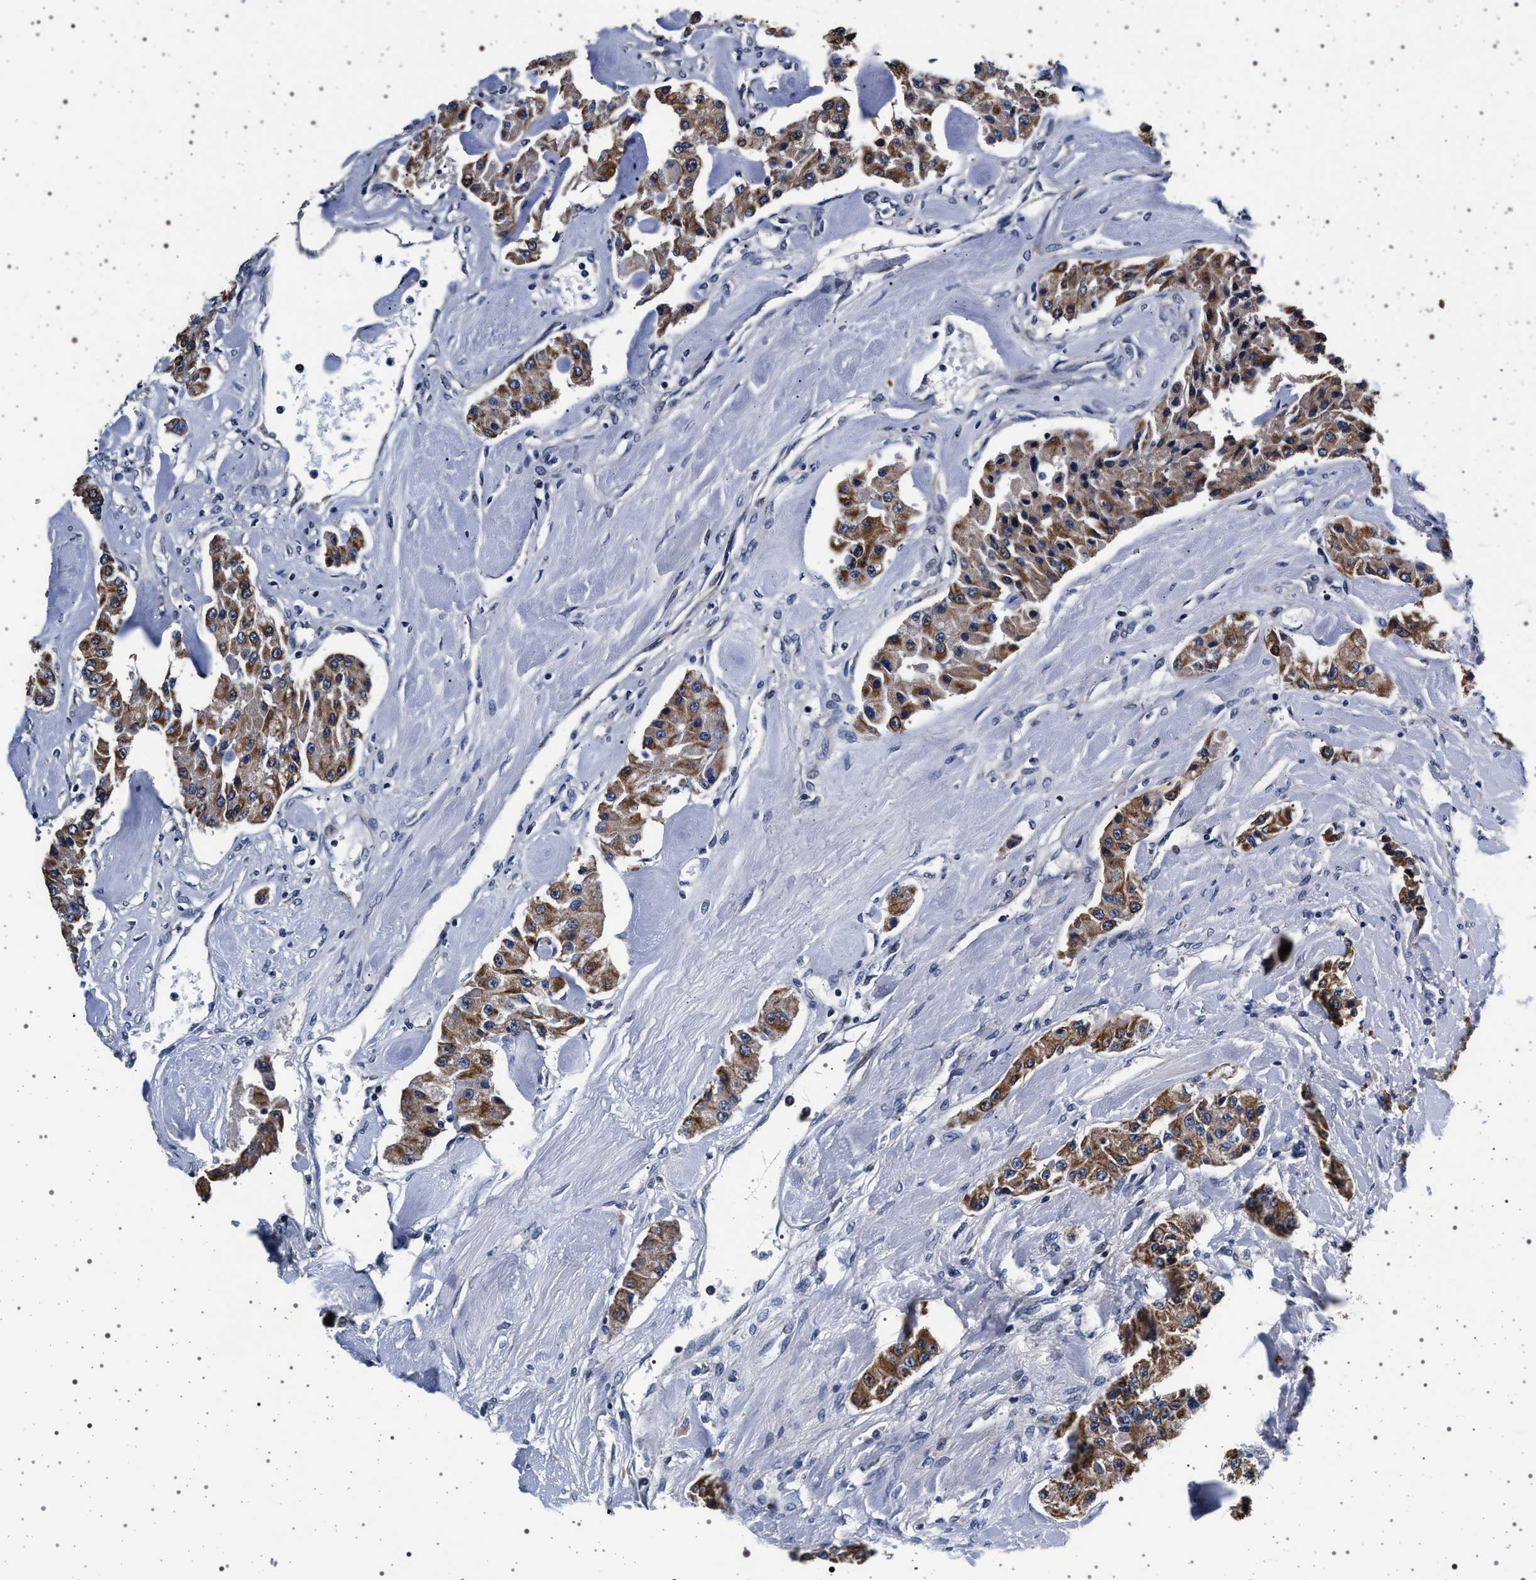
{"staining": {"intensity": "moderate", "quantity": ">75%", "location": "cytoplasmic/membranous"}, "tissue": "carcinoid", "cell_type": "Tumor cells", "image_type": "cancer", "snomed": [{"axis": "morphology", "description": "Carcinoid, malignant, NOS"}, {"axis": "topography", "description": "Pancreas"}], "caption": "Malignant carcinoid stained with a protein marker shows moderate staining in tumor cells.", "gene": "MAP3K2", "patient": {"sex": "male", "age": 41}}